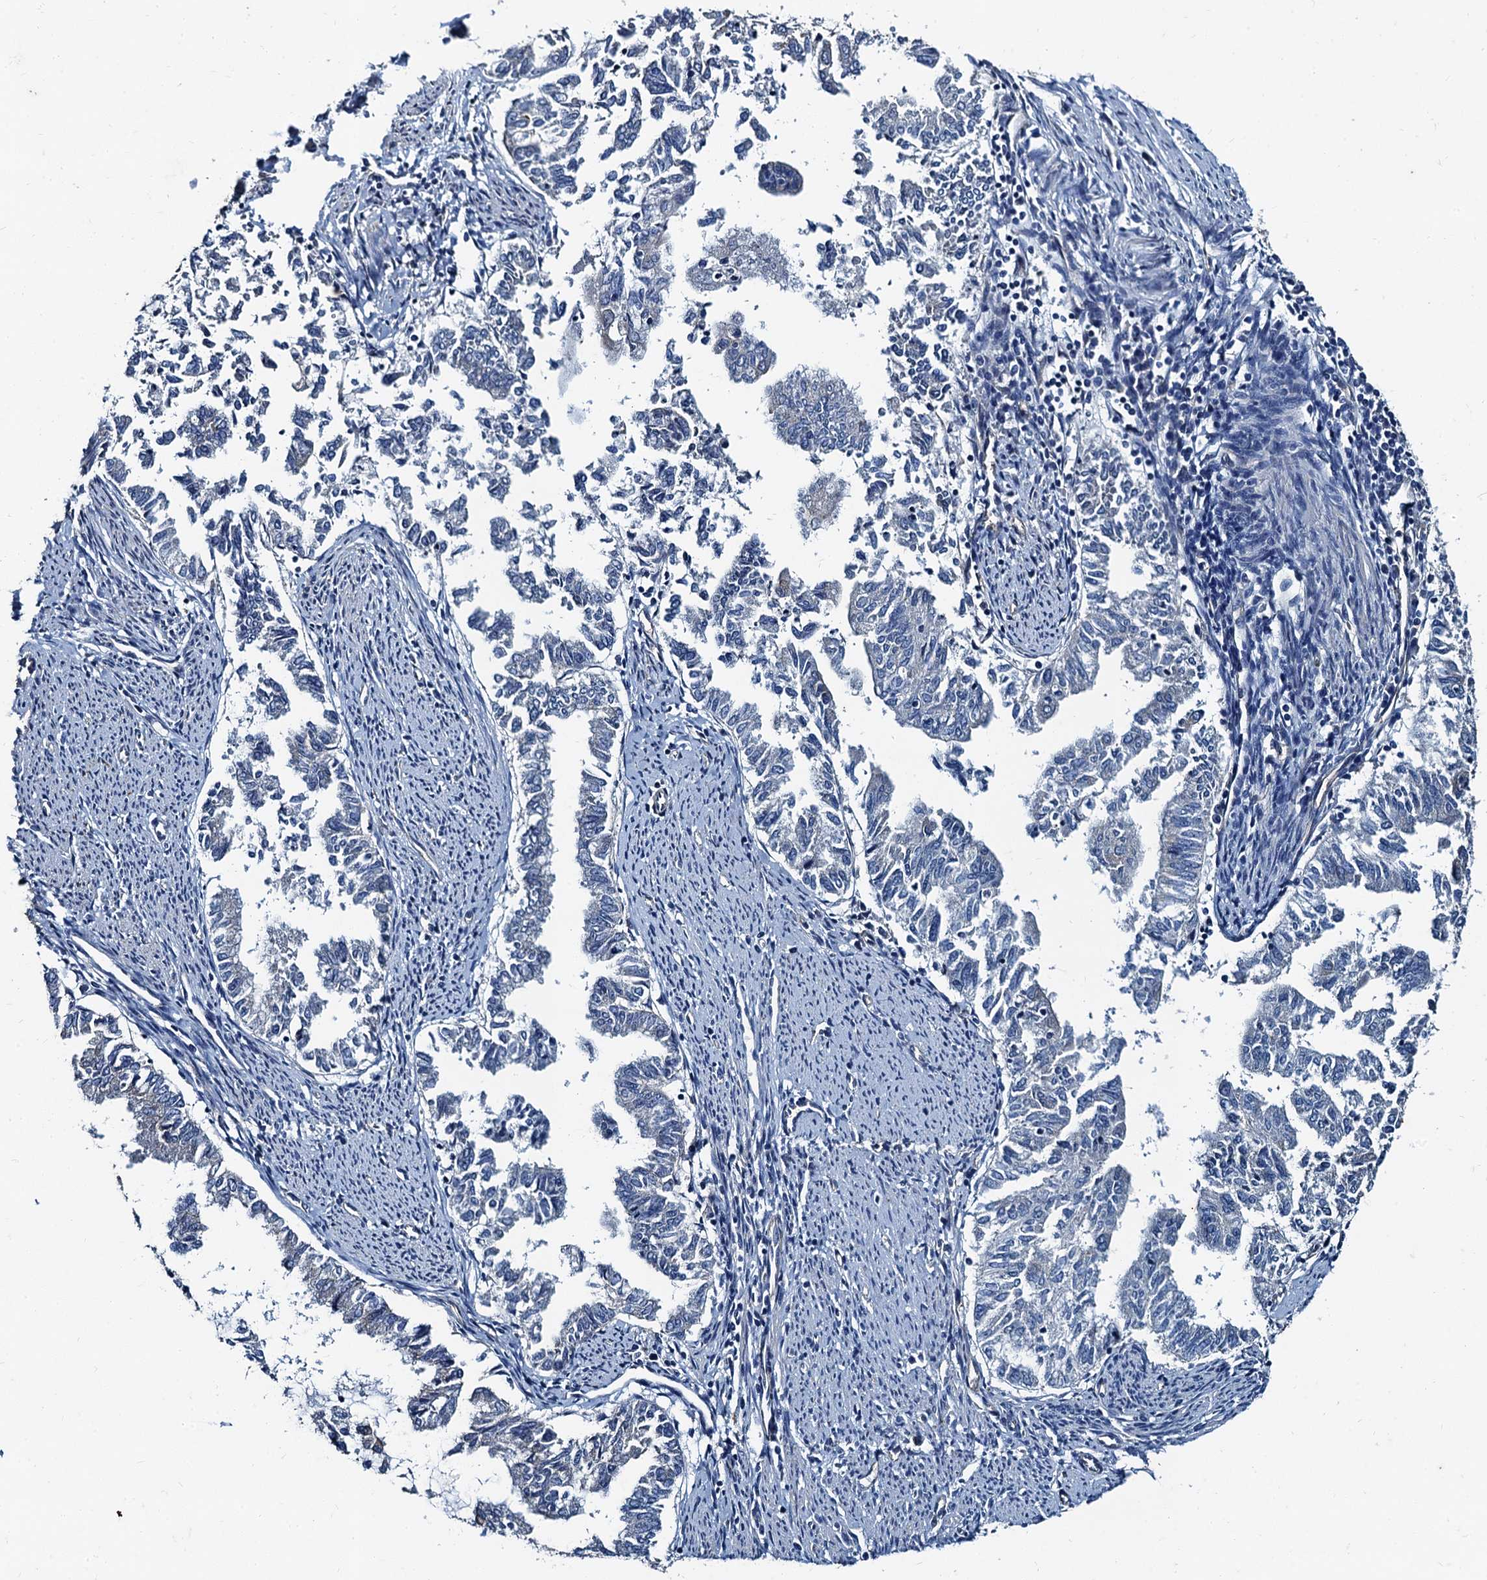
{"staining": {"intensity": "negative", "quantity": "none", "location": "none"}, "tissue": "endometrial cancer", "cell_type": "Tumor cells", "image_type": "cancer", "snomed": [{"axis": "morphology", "description": "Adenocarcinoma, NOS"}, {"axis": "topography", "description": "Endometrium"}], "caption": "Image shows no significant protein positivity in tumor cells of adenocarcinoma (endometrial).", "gene": "NGRN", "patient": {"sex": "female", "age": 79}}